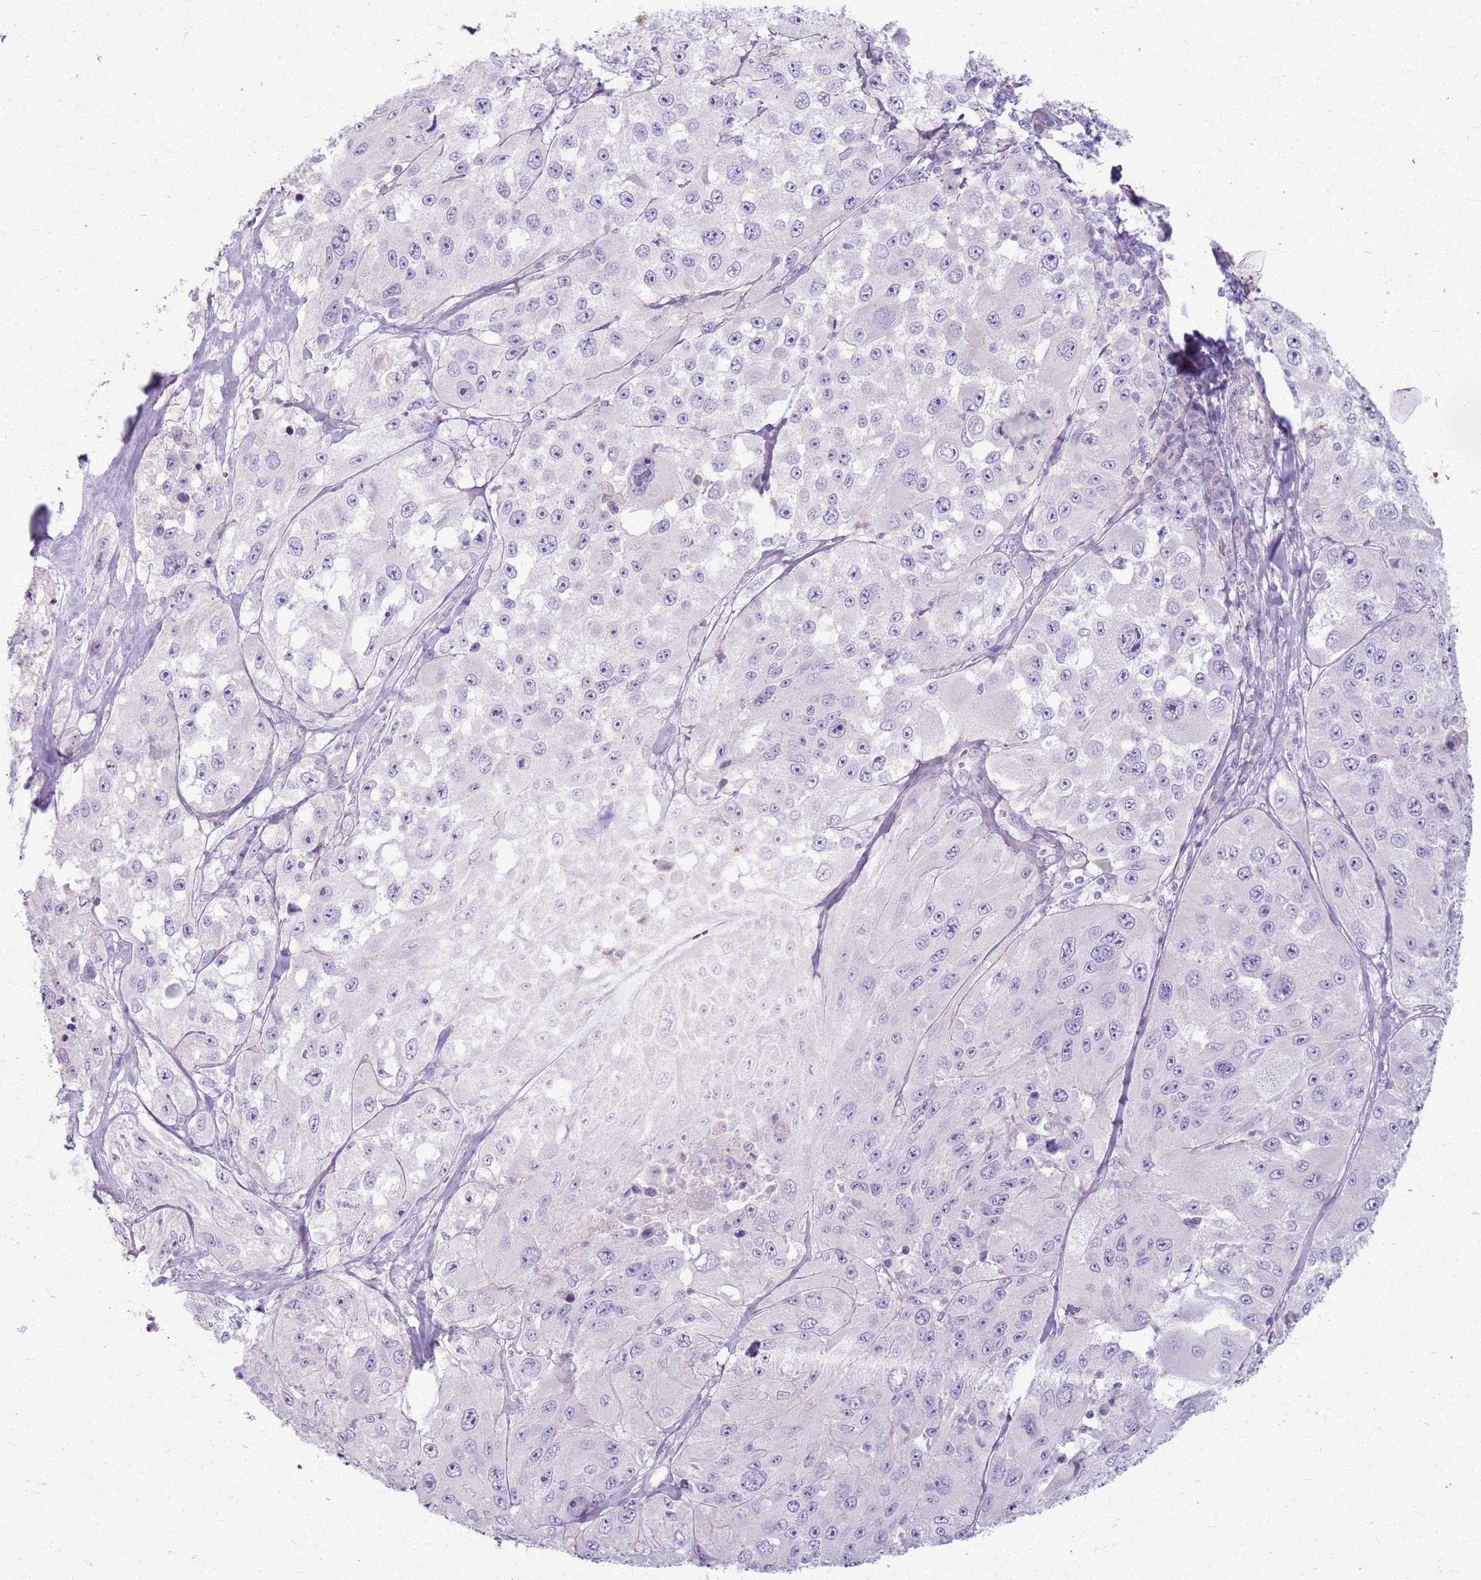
{"staining": {"intensity": "negative", "quantity": "none", "location": "none"}, "tissue": "melanoma", "cell_type": "Tumor cells", "image_type": "cancer", "snomed": [{"axis": "morphology", "description": "Malignant melanoma, Metastatic site"}, {"axis": "topography", "description": "Lymph node"}], "caption": "An image of malignant melanoma (metastatic site) stained for a protein reveals no brown staining in tumor cells.", "gene": "CSRP3", "patient": {"sex": "male", "age": 62}}